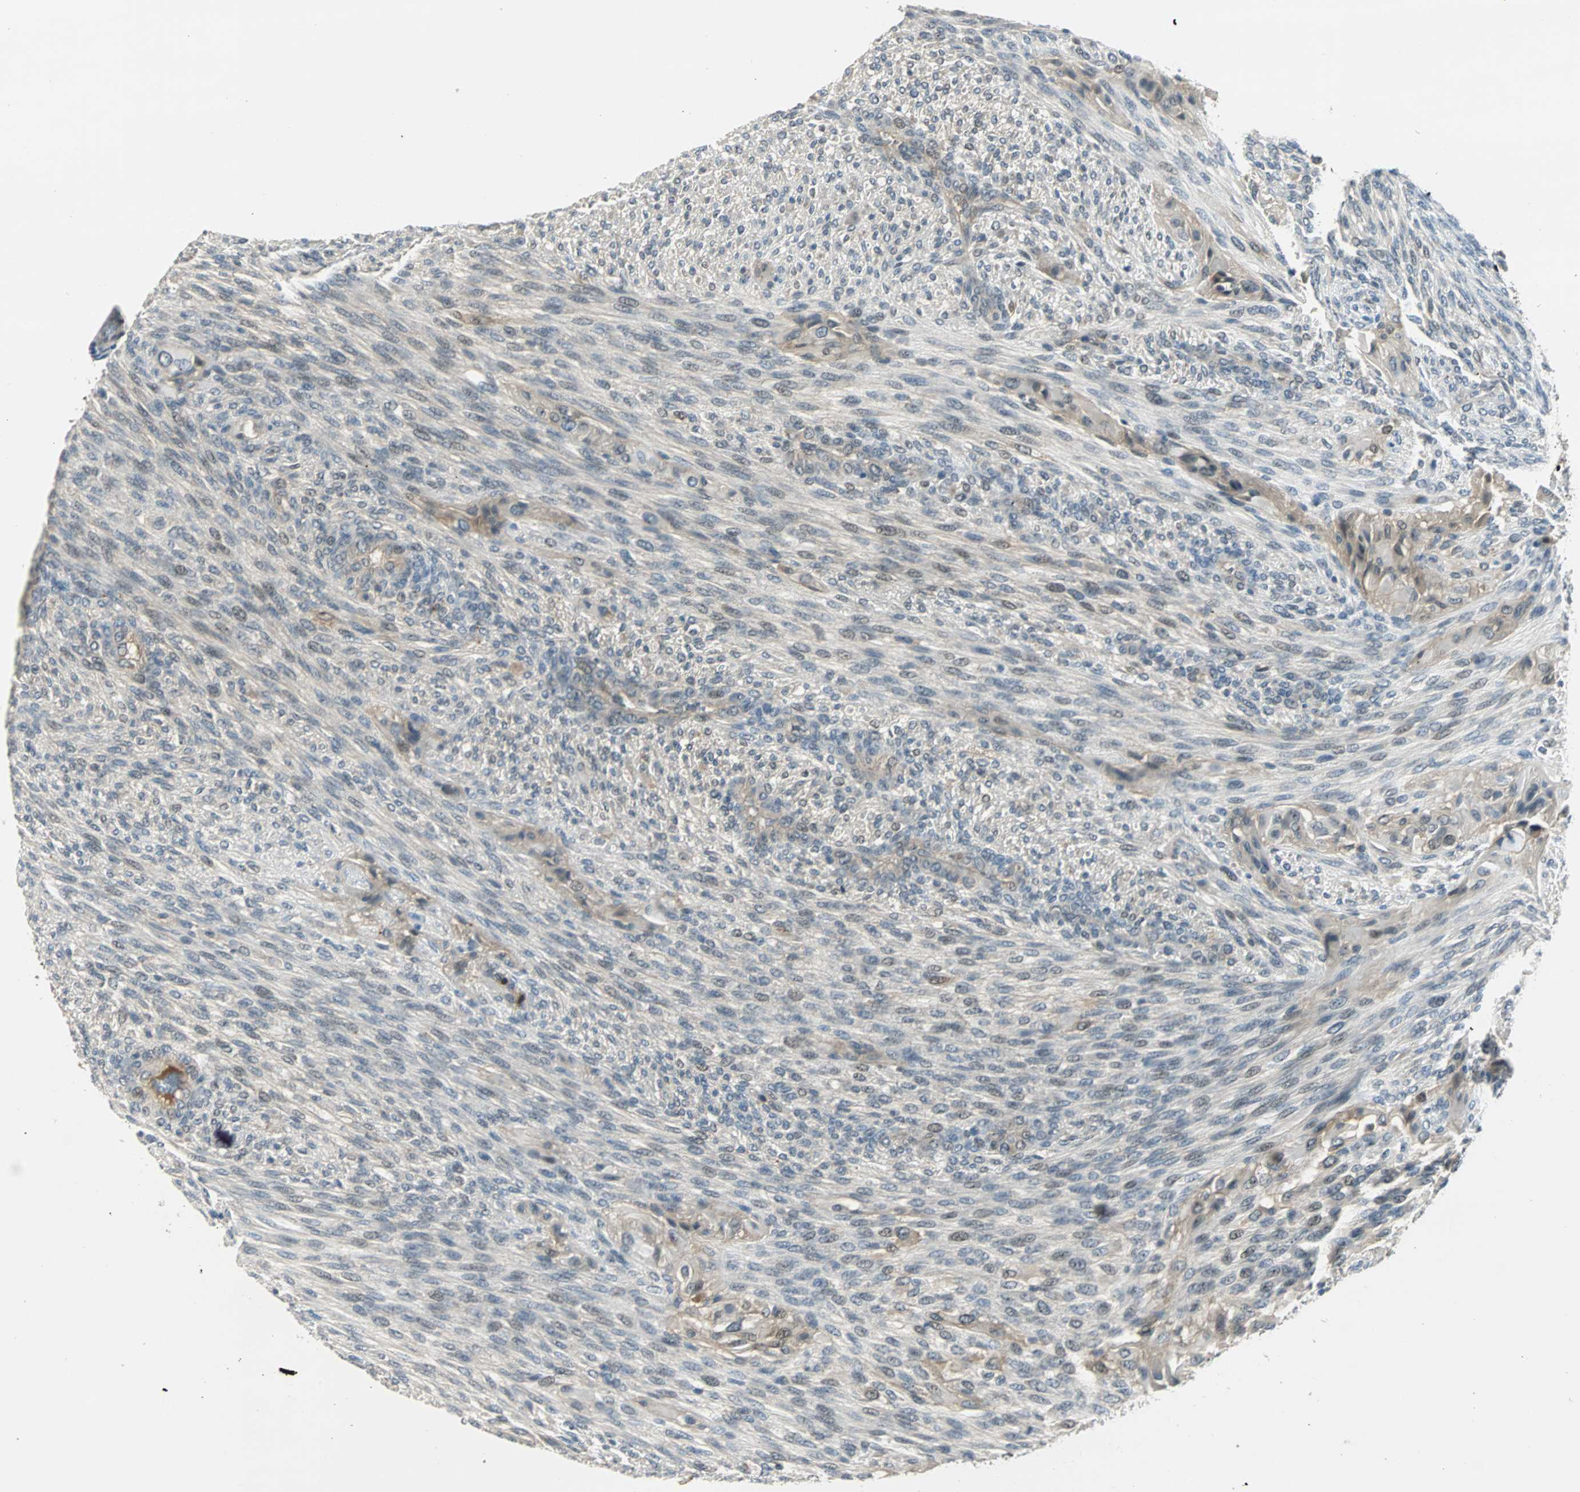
{"staining": {"intensity": "weak", "quantity": "<25%", "location": "cytoplasmic/membranous,nuclear"}, "tissue": "glioma", "cell_type": "Tumor cells", "image_type": "cancer", "snomed": [{"axis": "morphology", "description": "Glioma, malignant, High grade"}, {"axis": "topography", "description": "Cerebral cortex"}], "caption": "The IHC histopathology image has no significant staining in tumor cells of glioma tissue.", "gene": "FHL2", "patient": {"sex": "female", "age": 55}}